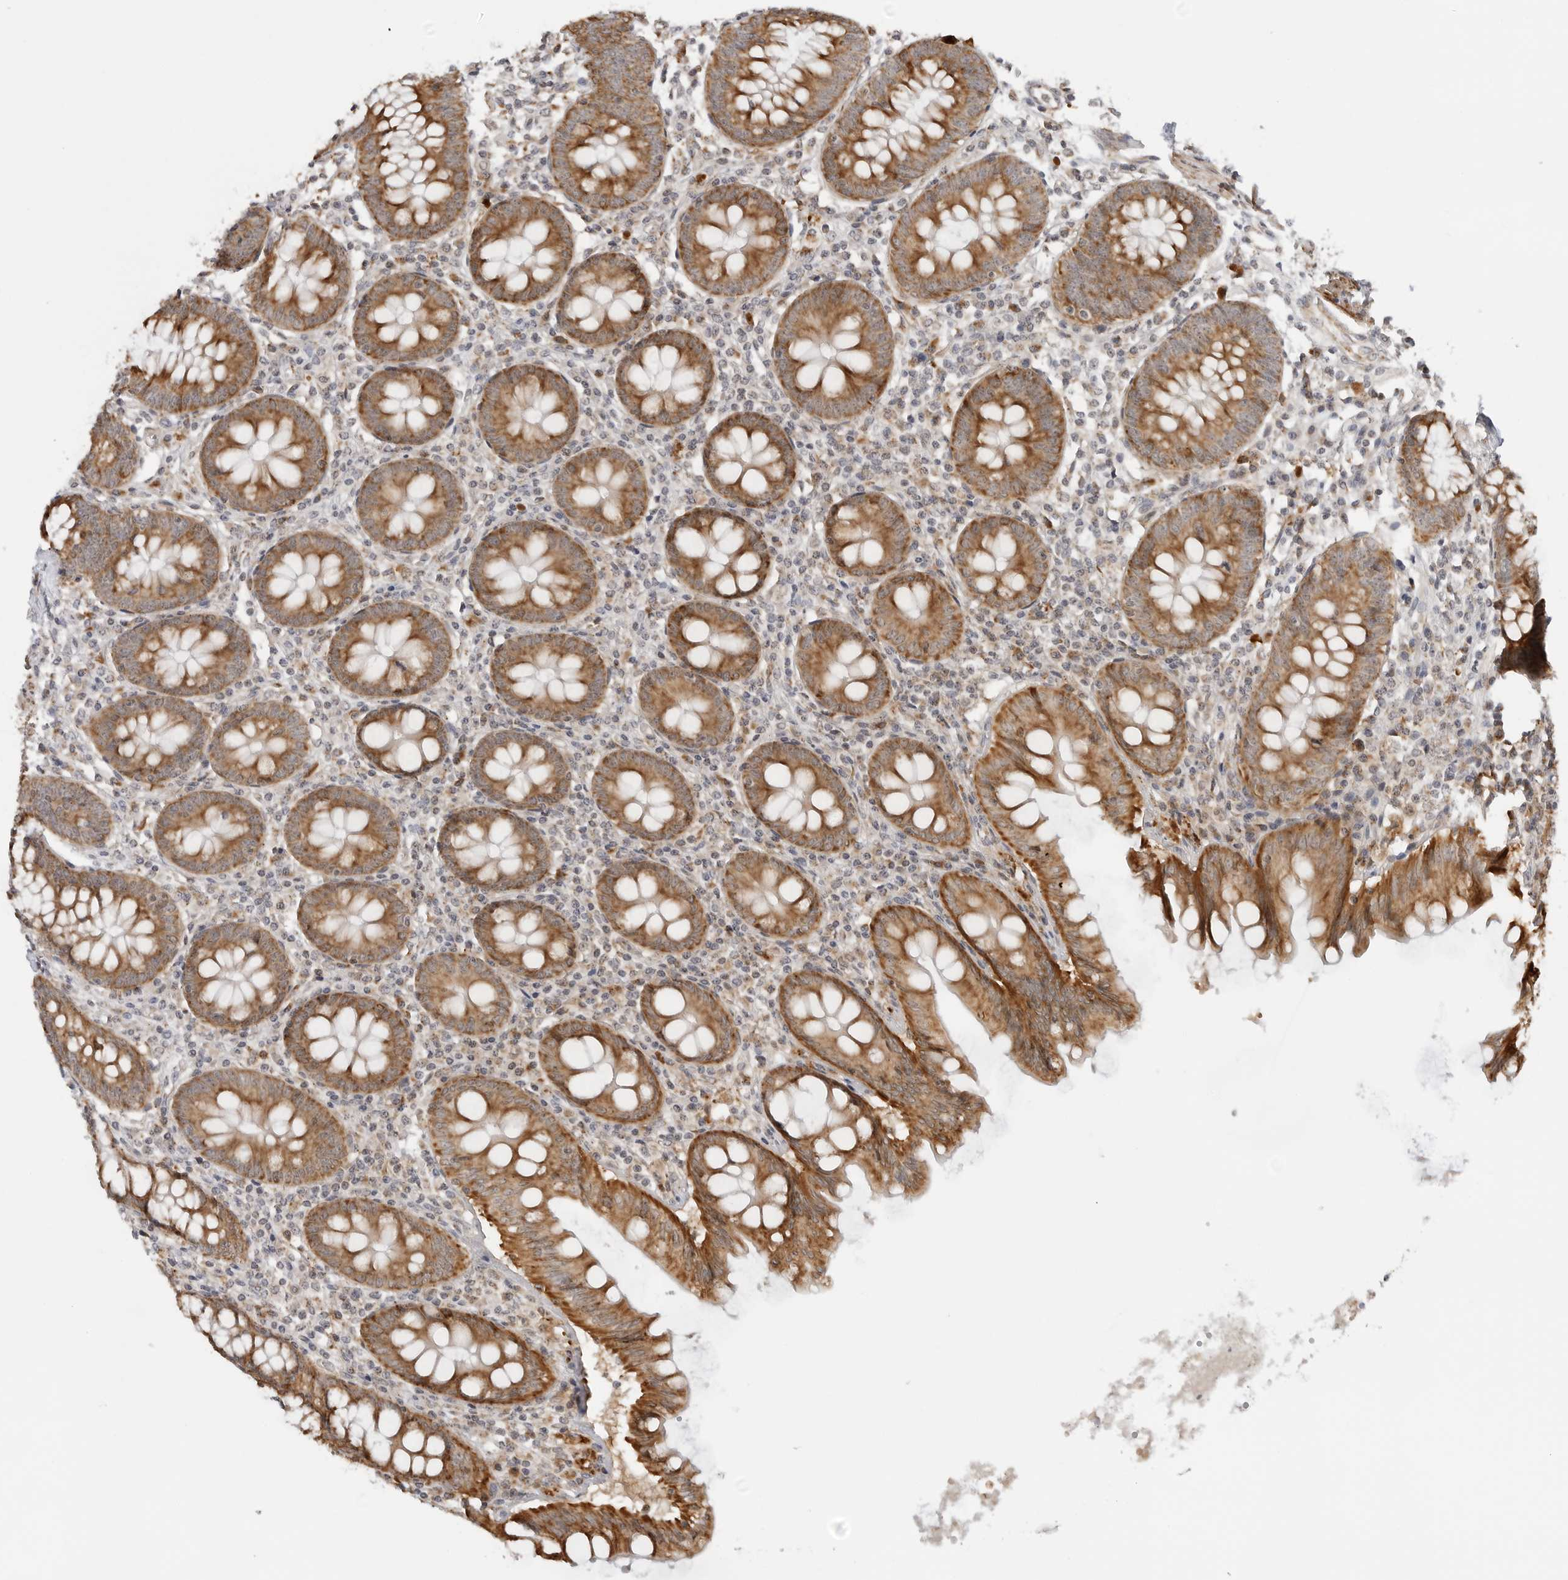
{"staining": {"intensity": "moderate", "quantity": ">75%", "location": "cytoplasmic/membranous"}, "tissue": "appendix", "cell_type": "Glandular cells", "image_type": "normal", "snomed": [{"axis": "morphology", "description": "Normal tissue, NOS"}, {"axis": "topography", "description": "Appendix"}], "caption": "This image exhibits immunohistochemistry staining of normal appendix, with medium moderate cytoplasmic/membranous expression in approximately >75% of glandular cells.", "gene": "PEX2", "patient": {"sex": "female", "age": 54}}